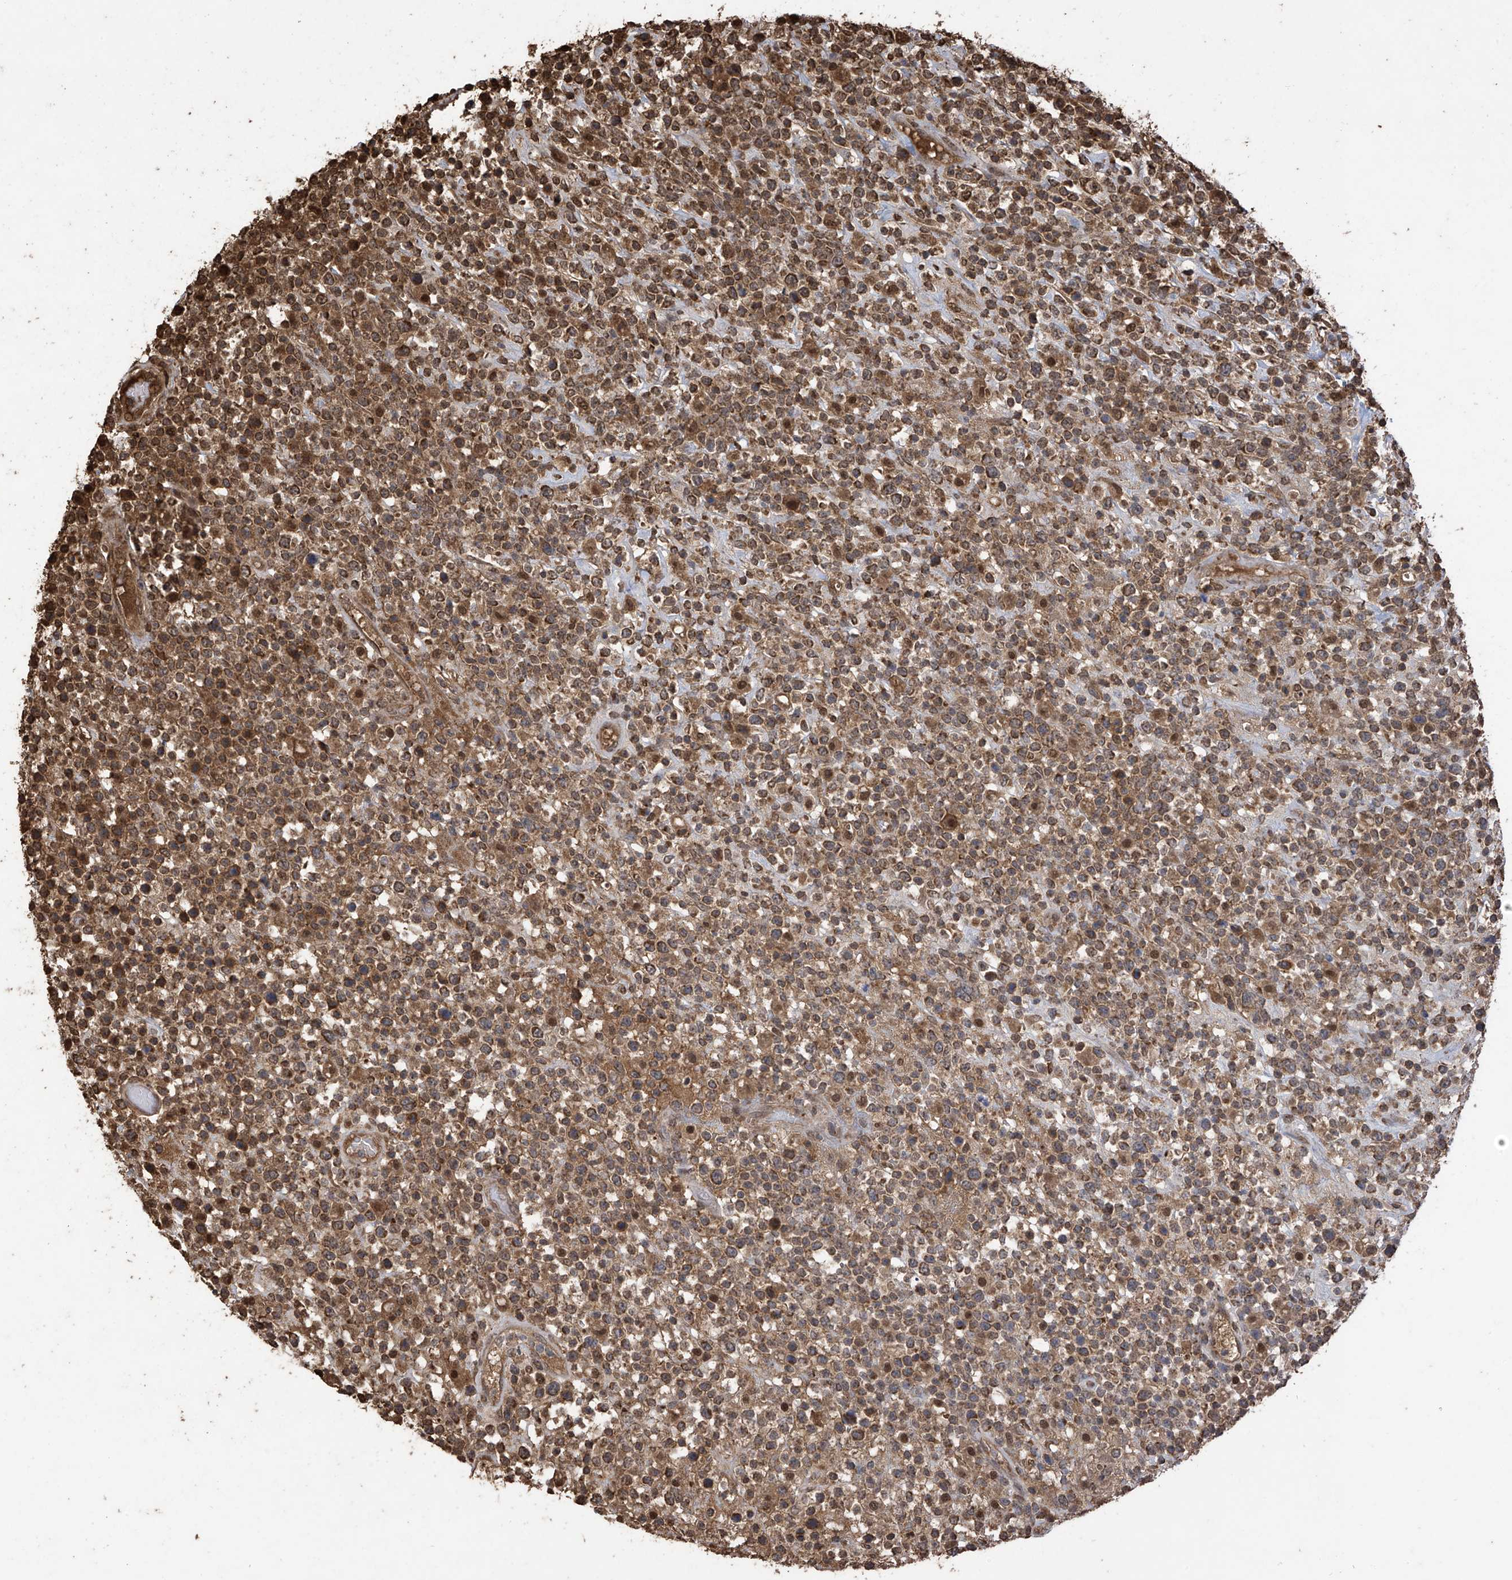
{"staining": {"intensity": "moderate", "quantity": ">75%", "location": "cytoplasmic/membranous"}, "tissue": "lymphoma", "cell_type": "Tumor cells", "image_type": "cancer", "snomed": [{"axis": "morphology", "description": "Malignant lymphoma, non-Hodgkin's type, High grade"}, {"axis": "topography", "description": "Colon"}], "caption": "This histopathology image displays high-grade malignant lymphoma, non-Hodgkin's type stained with IHC to label a protein in brown. The cytoplasmic/membranous of tumor cells show moderate positivity for the protein. Nuclei are counter-stained blue.", "gene": "PNPT1", "patient": {"sex": "female", "age": 53}}